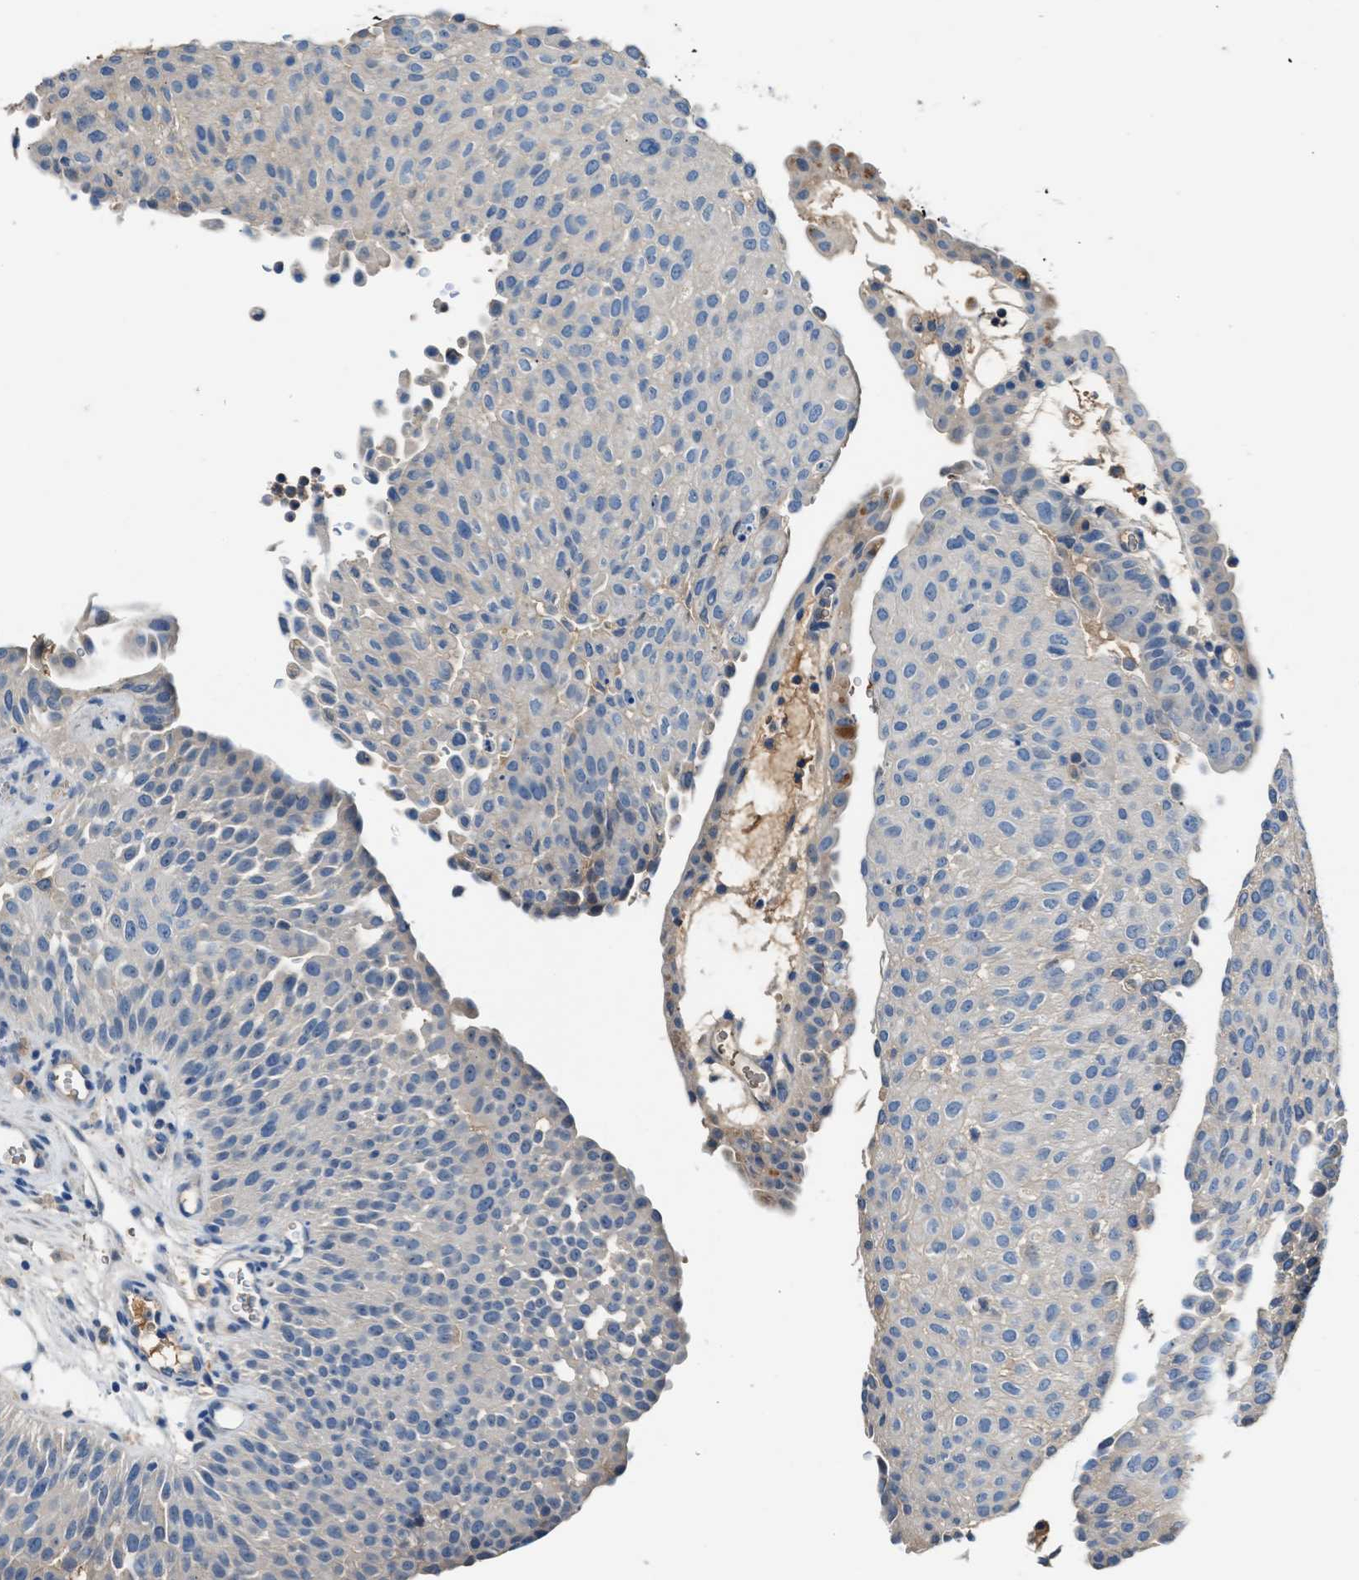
{"staining": {"intensity": "negative", "quantity": "none", "location": "none"}, "tissue": "urothelial cancer", "cell_type": "Tumor cells", "image_type": "cancer", "snomed": [{"axis": "morphology", "description": "Urothelial carcinoma, Low grade"}, {"axis": "morphology", "description": "Urothelial carcinoma, High grade"}, {"axis": "topography", "description": "Urinary bladder"}], "caption": "This is an immunohistochemistry image of human urothelial cancer. There is no positivity in tumor cells.", "gene": "RWDD2B", "patient": {"sex": "male", "age": 35}}